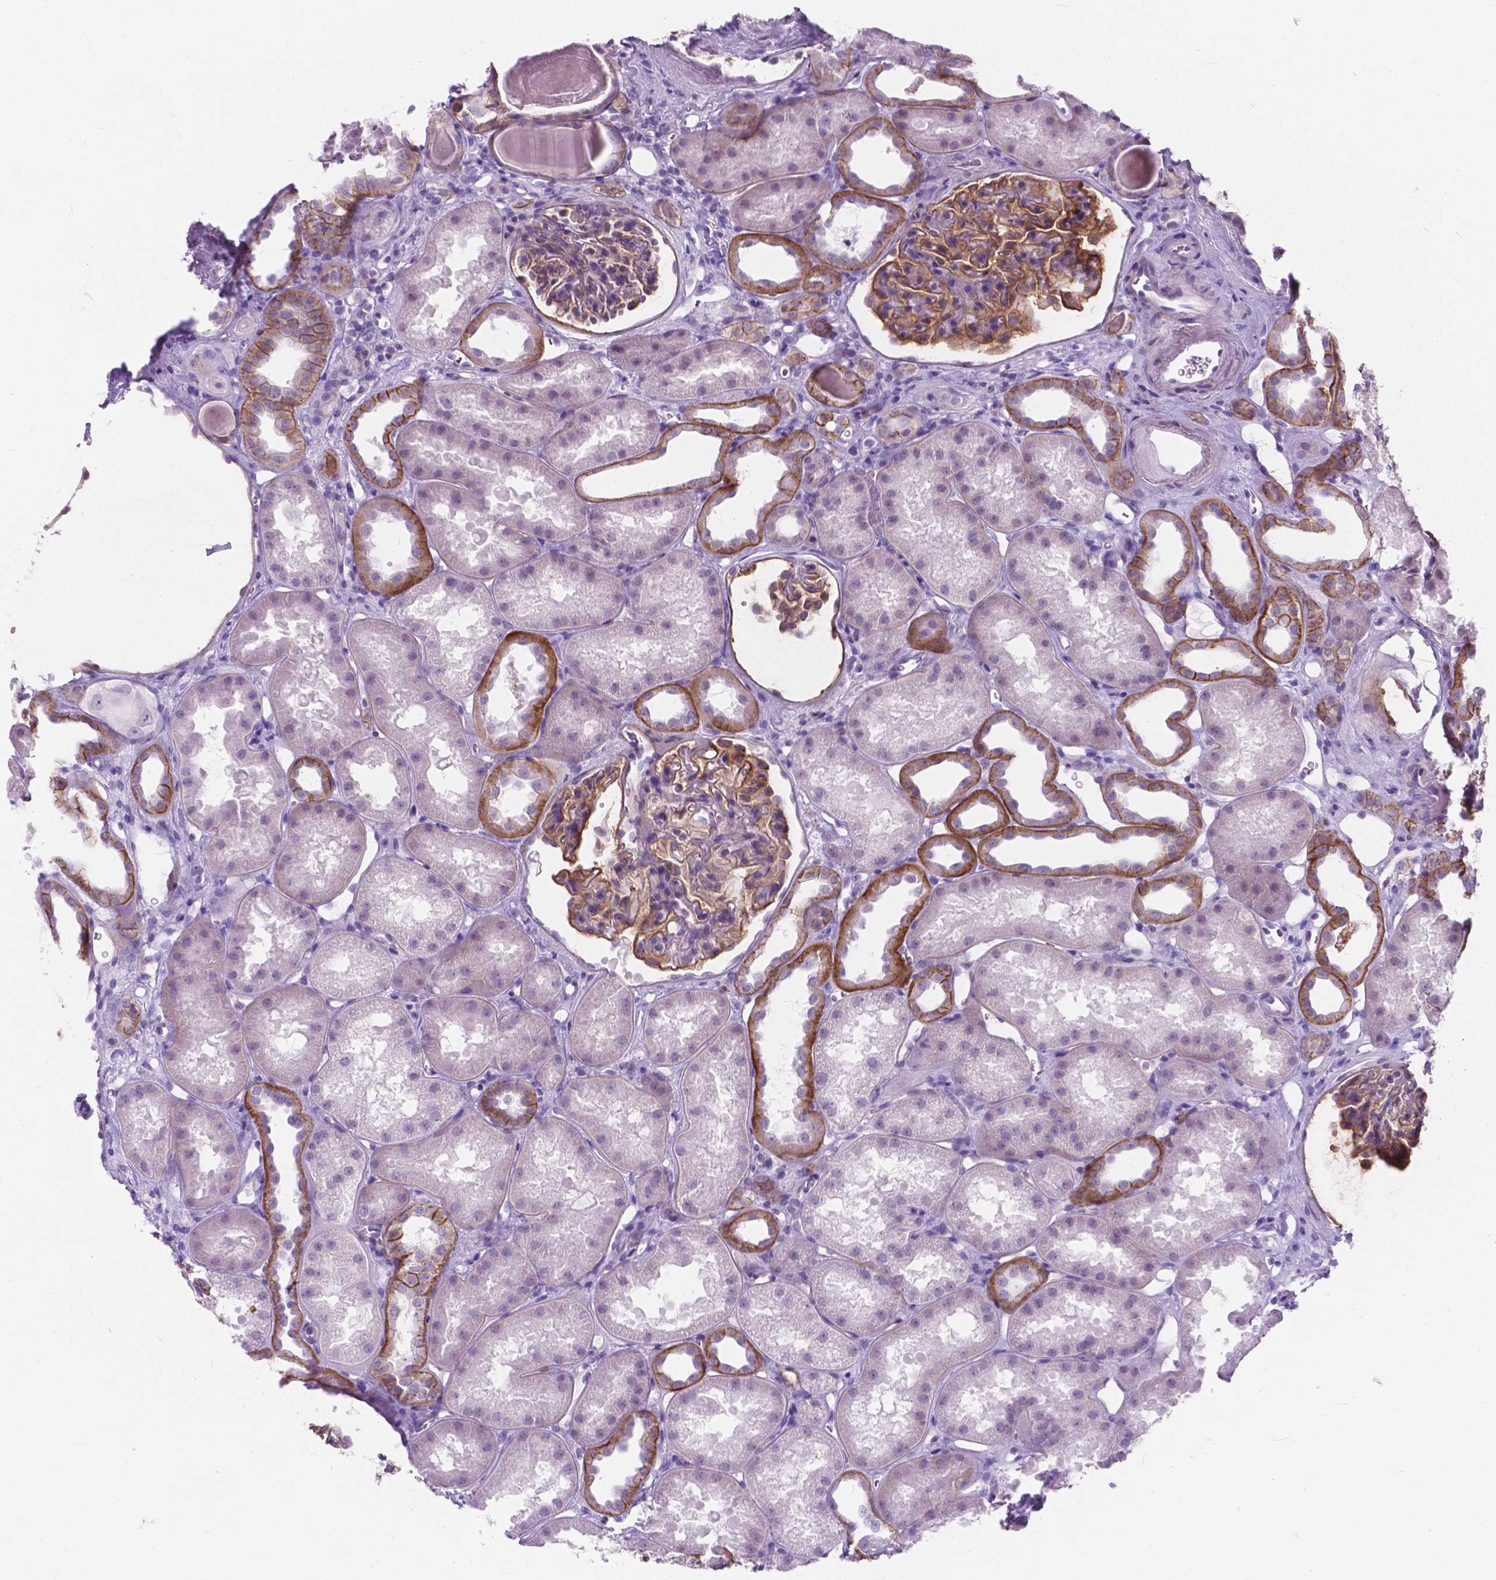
{"staining": {"intensity": "moderate", "quantity": "25%-75%", "location": "cytoplasmic/membranous"}, "tissue": "kidney", "cell_type": "Cells in glomeruli", "image_type": "normal", "snomed": [{"axis": "morphology", "description": "Normal tissue, NOS"}, {"axis": "topography", "description": "Kidney"}], "caption": "High-power microscopy captured an immunohistochemistry (IHC) image of unremarkable kidney, revealing moderate cytoplasmic/membranous staining in about 25%-75% of cells in glomeruli. (DAB (3,3'-diaminobenzidine) IHC, brown staining for protein, blue staining for nuclei).", "gene": "KIAA0040", "patient": {"sex": "male", "age": 61}}